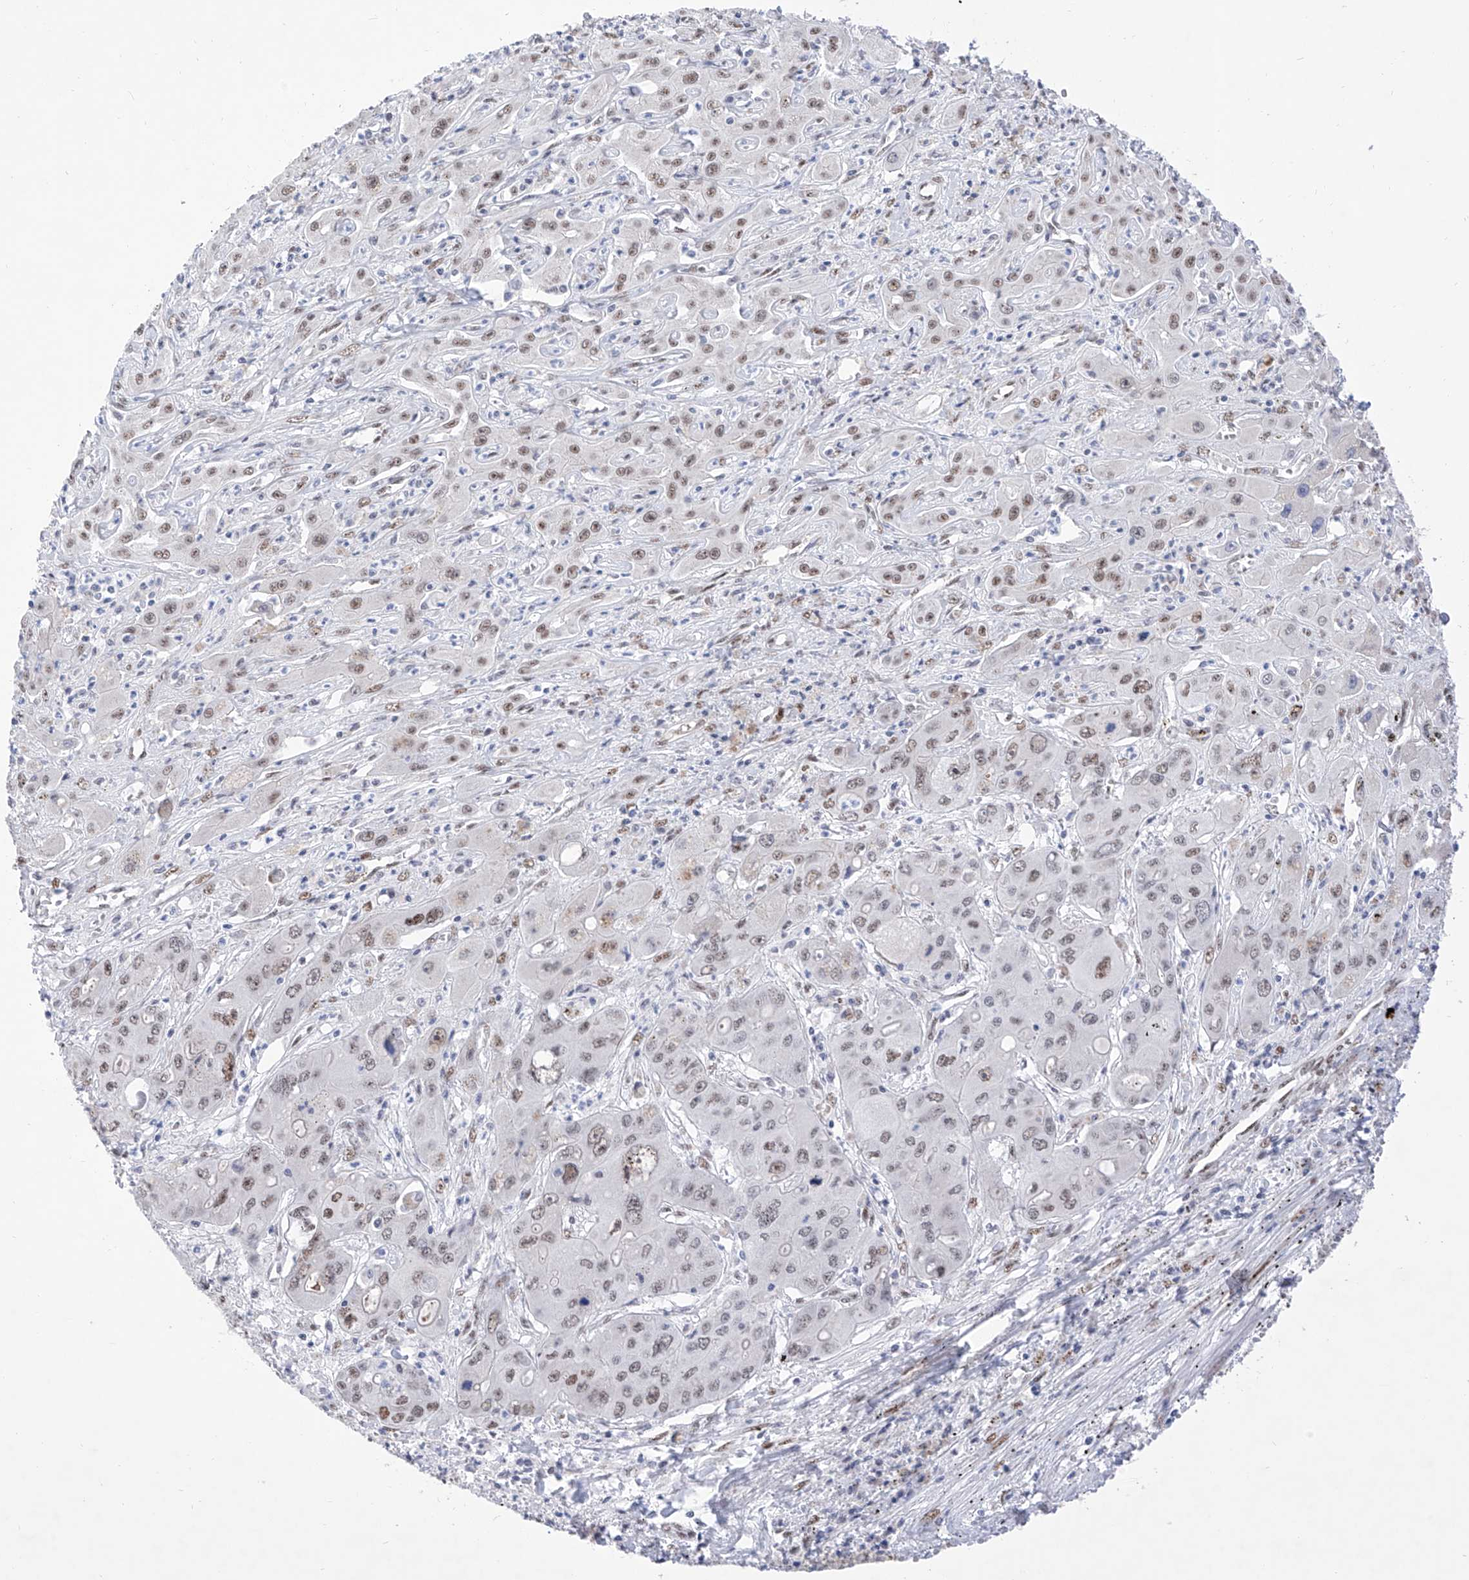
{"staining": {"intensity": "moderate", "quantity": "25%-75%", "location": "cytoplasmic/membranous,nuclear"}, "tissue": "liver cancer", "cell_type": "Tumor cells", "image_type": "cancer", "snomed": [{"axis": "morphology", "description": "Cholangiocarcinoma"}, {"axis": "topography", "description": "Liver"}], "caption": "Protein positivity by immunohistochemistry (IHC) displays moderate cytoplasmic/membranous and nuclear expression in about 25%-75% of tumor cells in cholangiocarcinoma (liver).", "gene": "ATN1", "patient": {"sex": "male", "age": 67}}